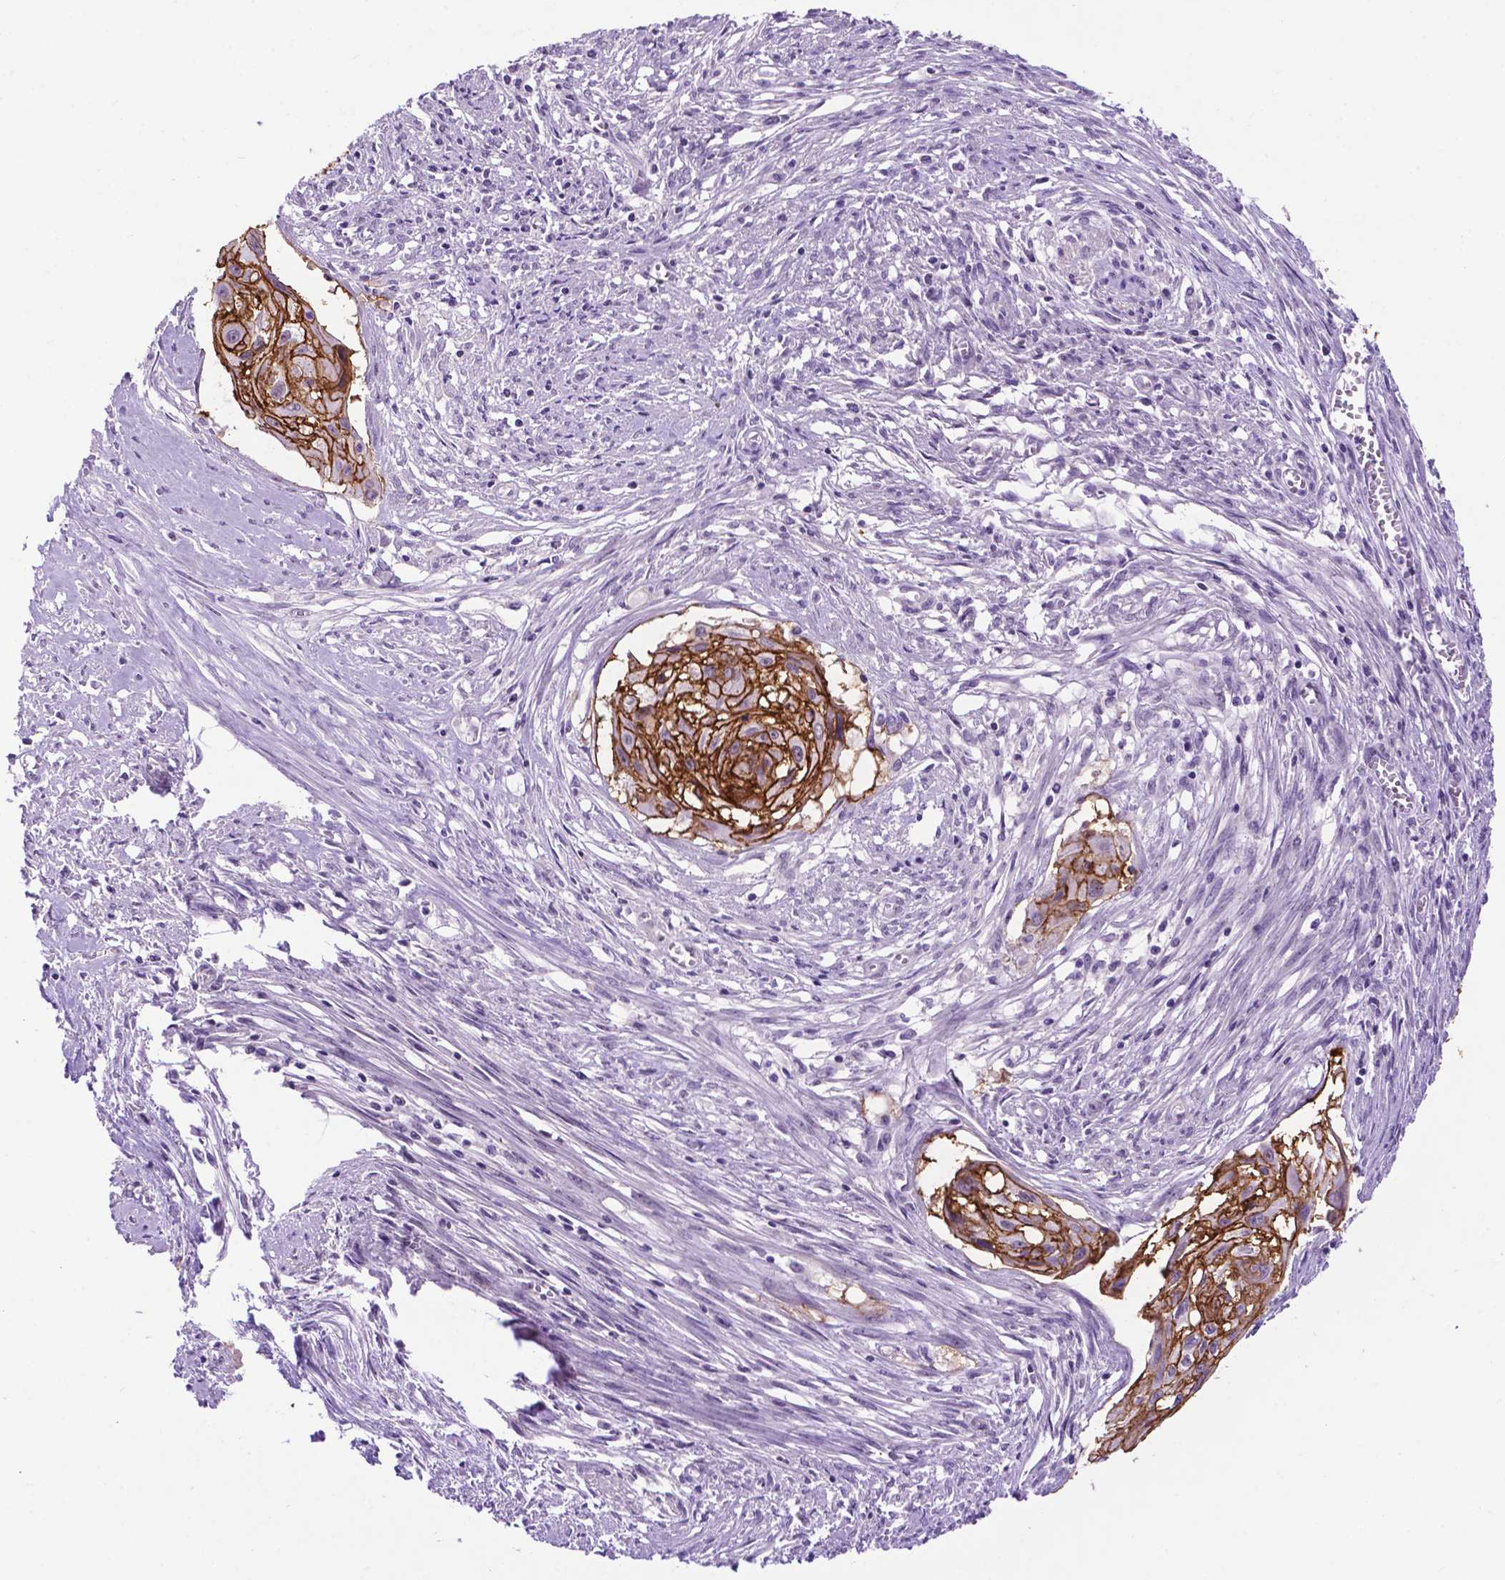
{"staining": {"intensity": "strong", "quantity": ">75%", "location": "cytoplasmic/membranous"}, "tissue": "cervical cancer", "cell_type": "Tumor cells", "image_type": "cancer", "snomed": [{"axis": "morphology", "description": "Squamous cell carcinoma, NOS"}, {"axis": "topography", "description": "Cervix"}], "caption": "Immunohistochemistry of human squamous cell carcinoma (cervical) demonstrates high levels of strong cytoplasmic/membranous positivity in about >75% of tumor cells.", "gene": "TACSTD2", "patient": {"sex": "female", "age": 49}}